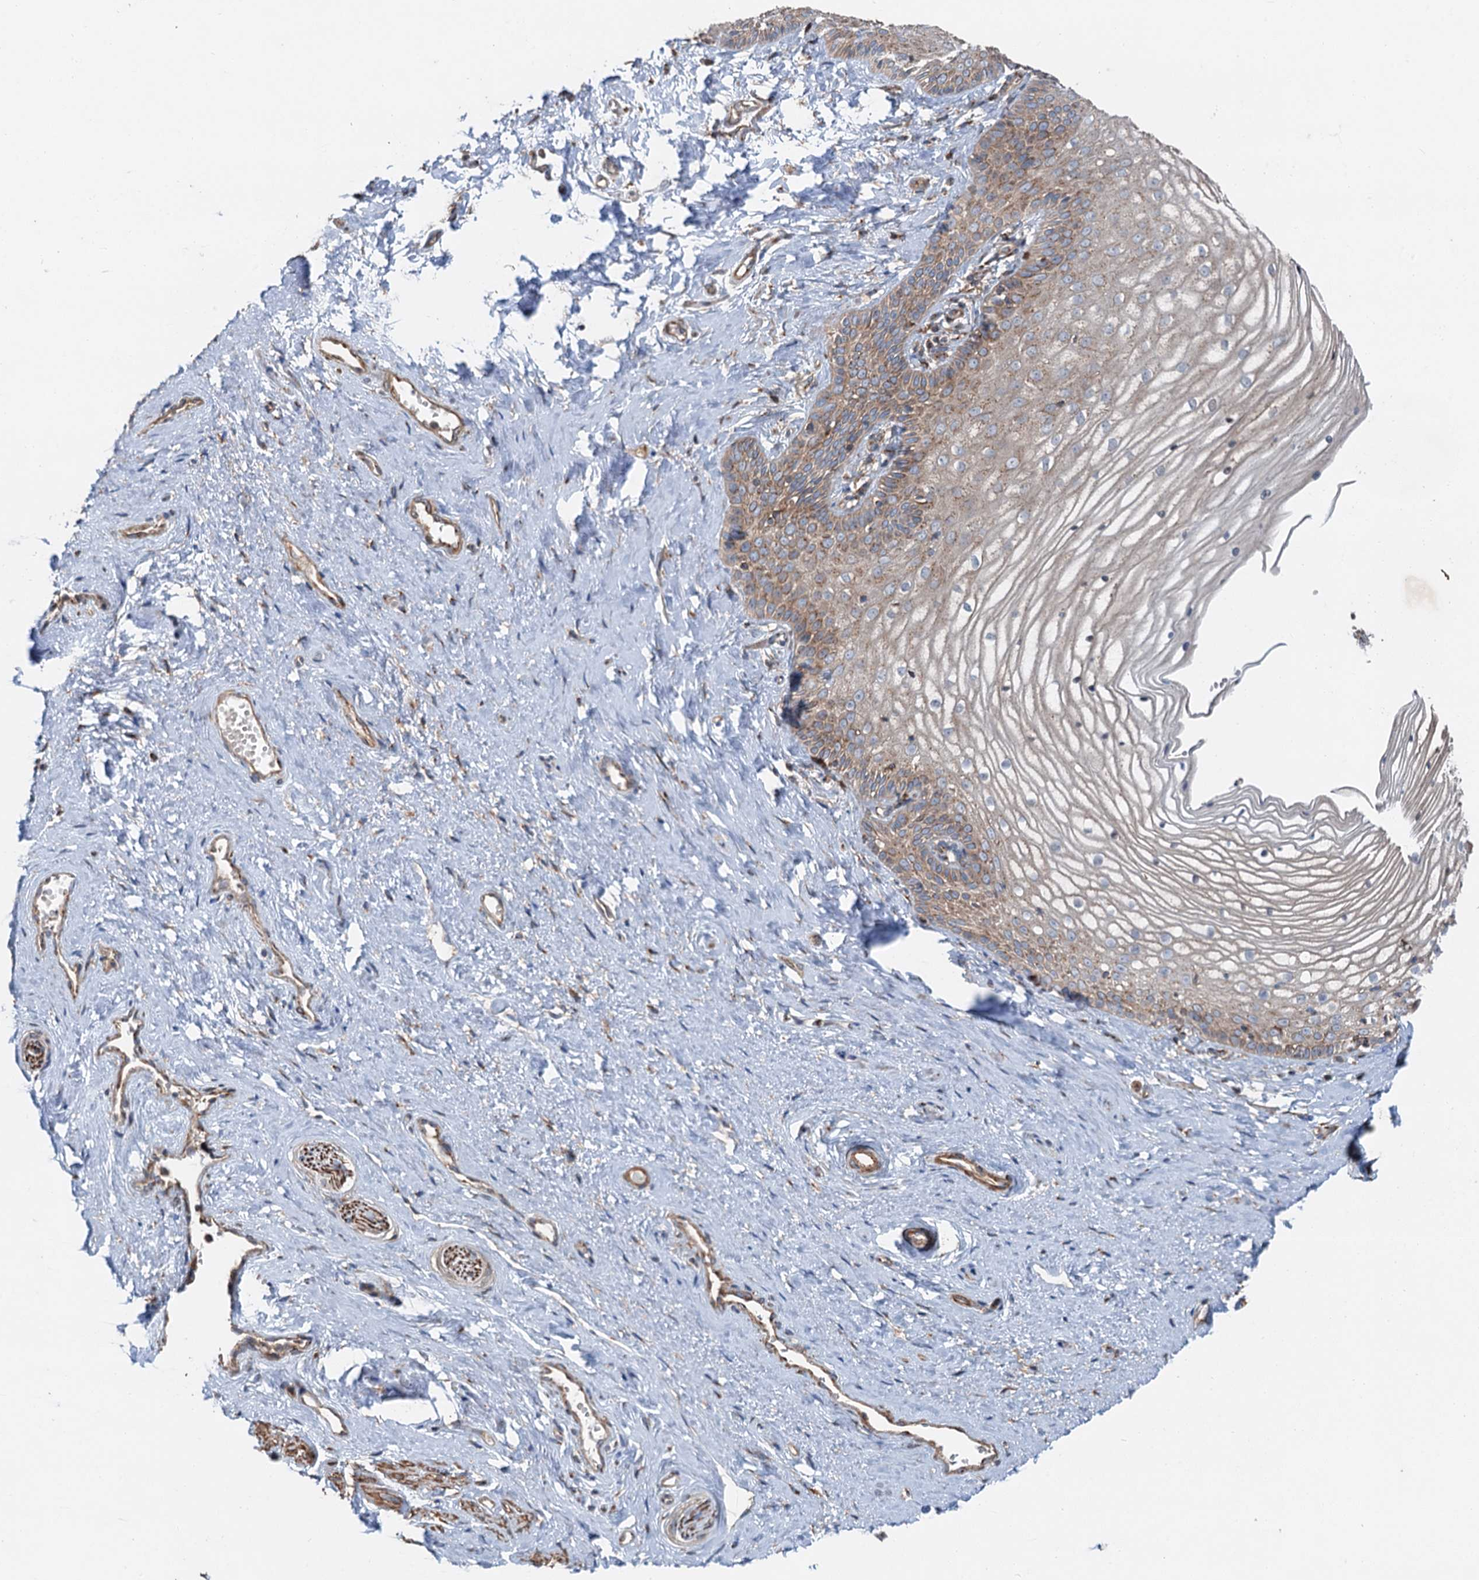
{"staining": {"intensity": "moderate", "quantity": ">75%", "location": "cytoplasmic/membranous"}, "tissue": "vagina", "cell_type": "Squamous epithelial cells", "image_type": "normal", "snomed": [{"axis": "morphology", "description": "Normal tissue, NOS"}, {"axis": "topography", "description": "Vagina"}, {"axis": "topography", "description": "Cervix"}], "caption": "Protein expression analysis of normal vagina demonstrates moderate cytoplasmic/membranous positivity in approximately >75% of squamous epithelial cells. (DAB (3,3'-diaminobenzidine) = brown stain, brightfield microscopy at high magnification).", "gene": "ANKRD26", "patient": {"sex": "female", "age": 40}}